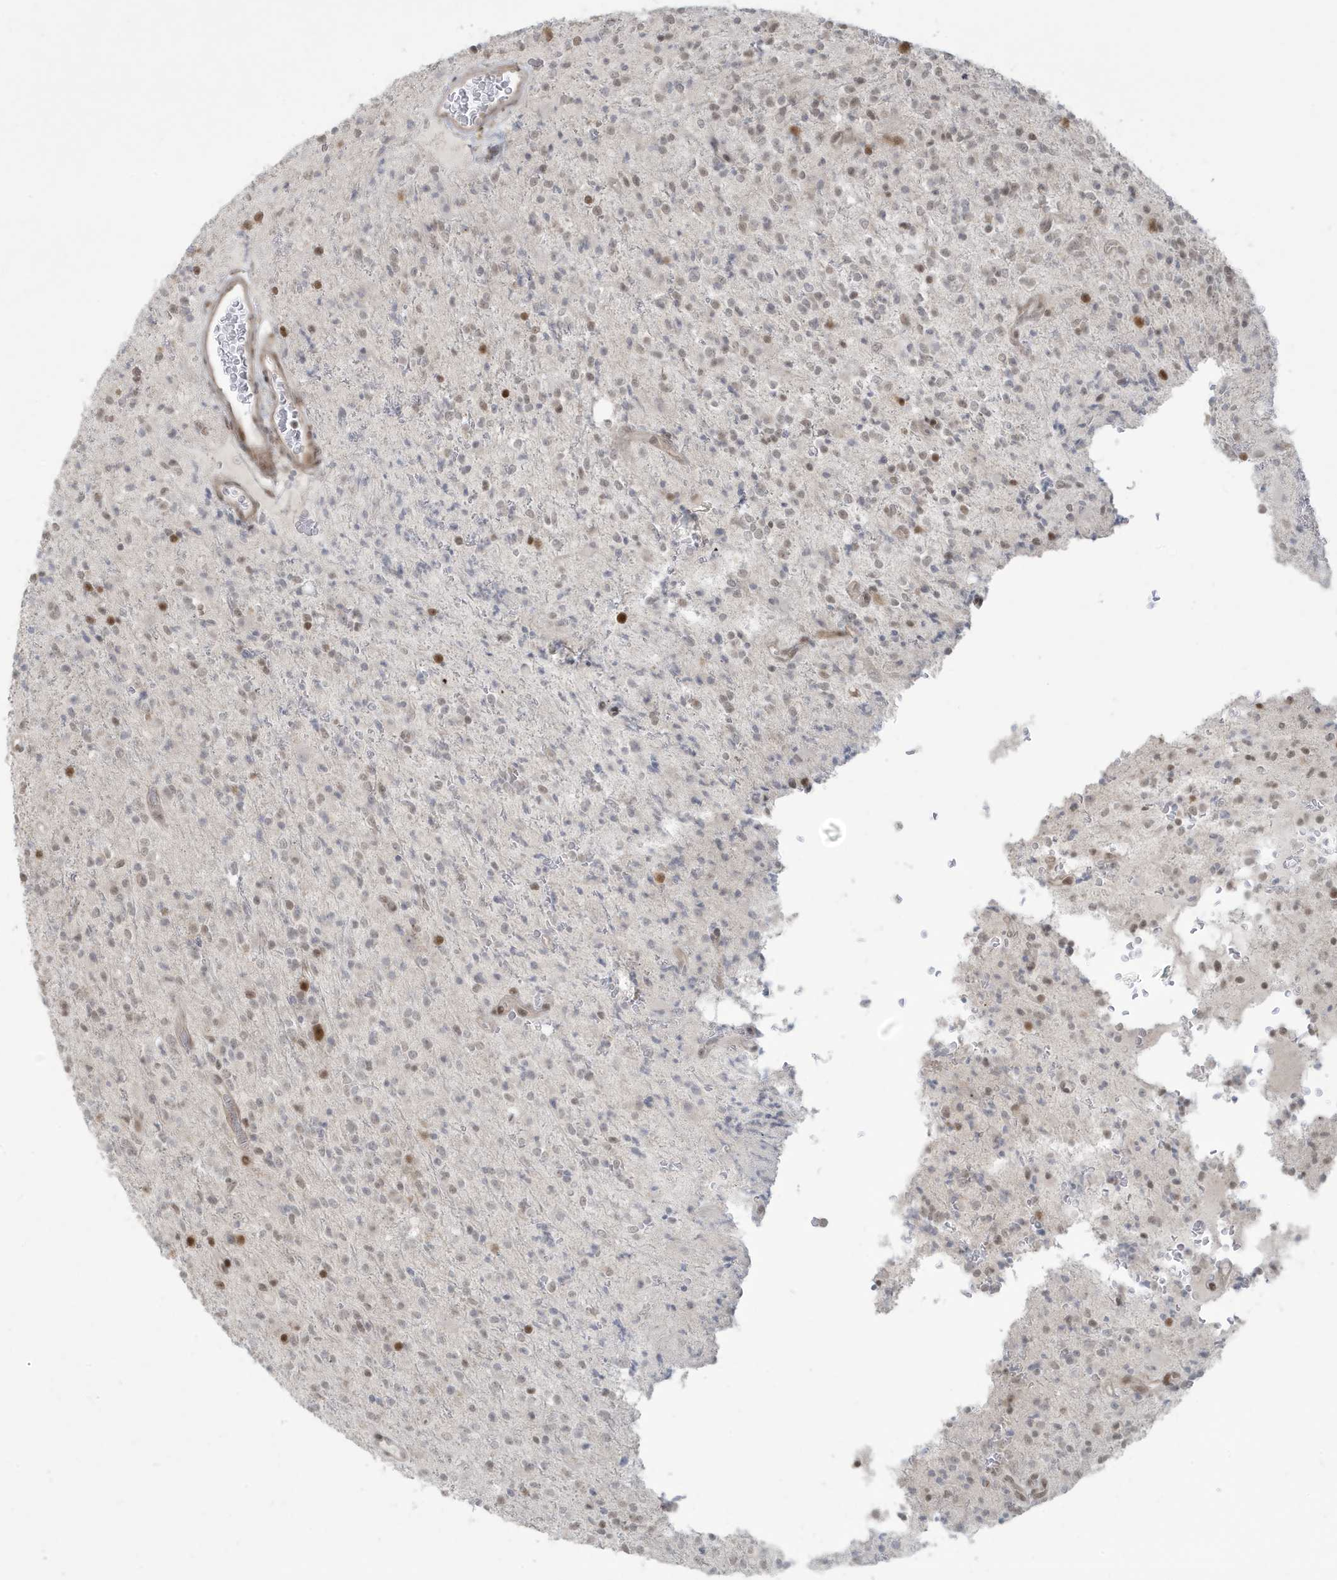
{"staining": {"intensity": "moderate", "quantity": "<25%", "location": "cytoplasmic/membranous,nuclear"}, "tissue": "glioma", "cell_type": "Tumor cells", "image_type": "cancer", "snomed": [{"axis": "morphology", "description": "Glioma, malignant, High grade"}, {"axis": "topography", "description": "Brain"}], "caption": "Protein staining by IHC reveals moderate cytoplasmic/membranous and nuclear staining in approximately <25% of tumor cells in glioma. (Brightfield microscopy of DAB IHC at high magnification).", "gene": "C1orf52", "patient": {"sex": "male", "age": 34}}